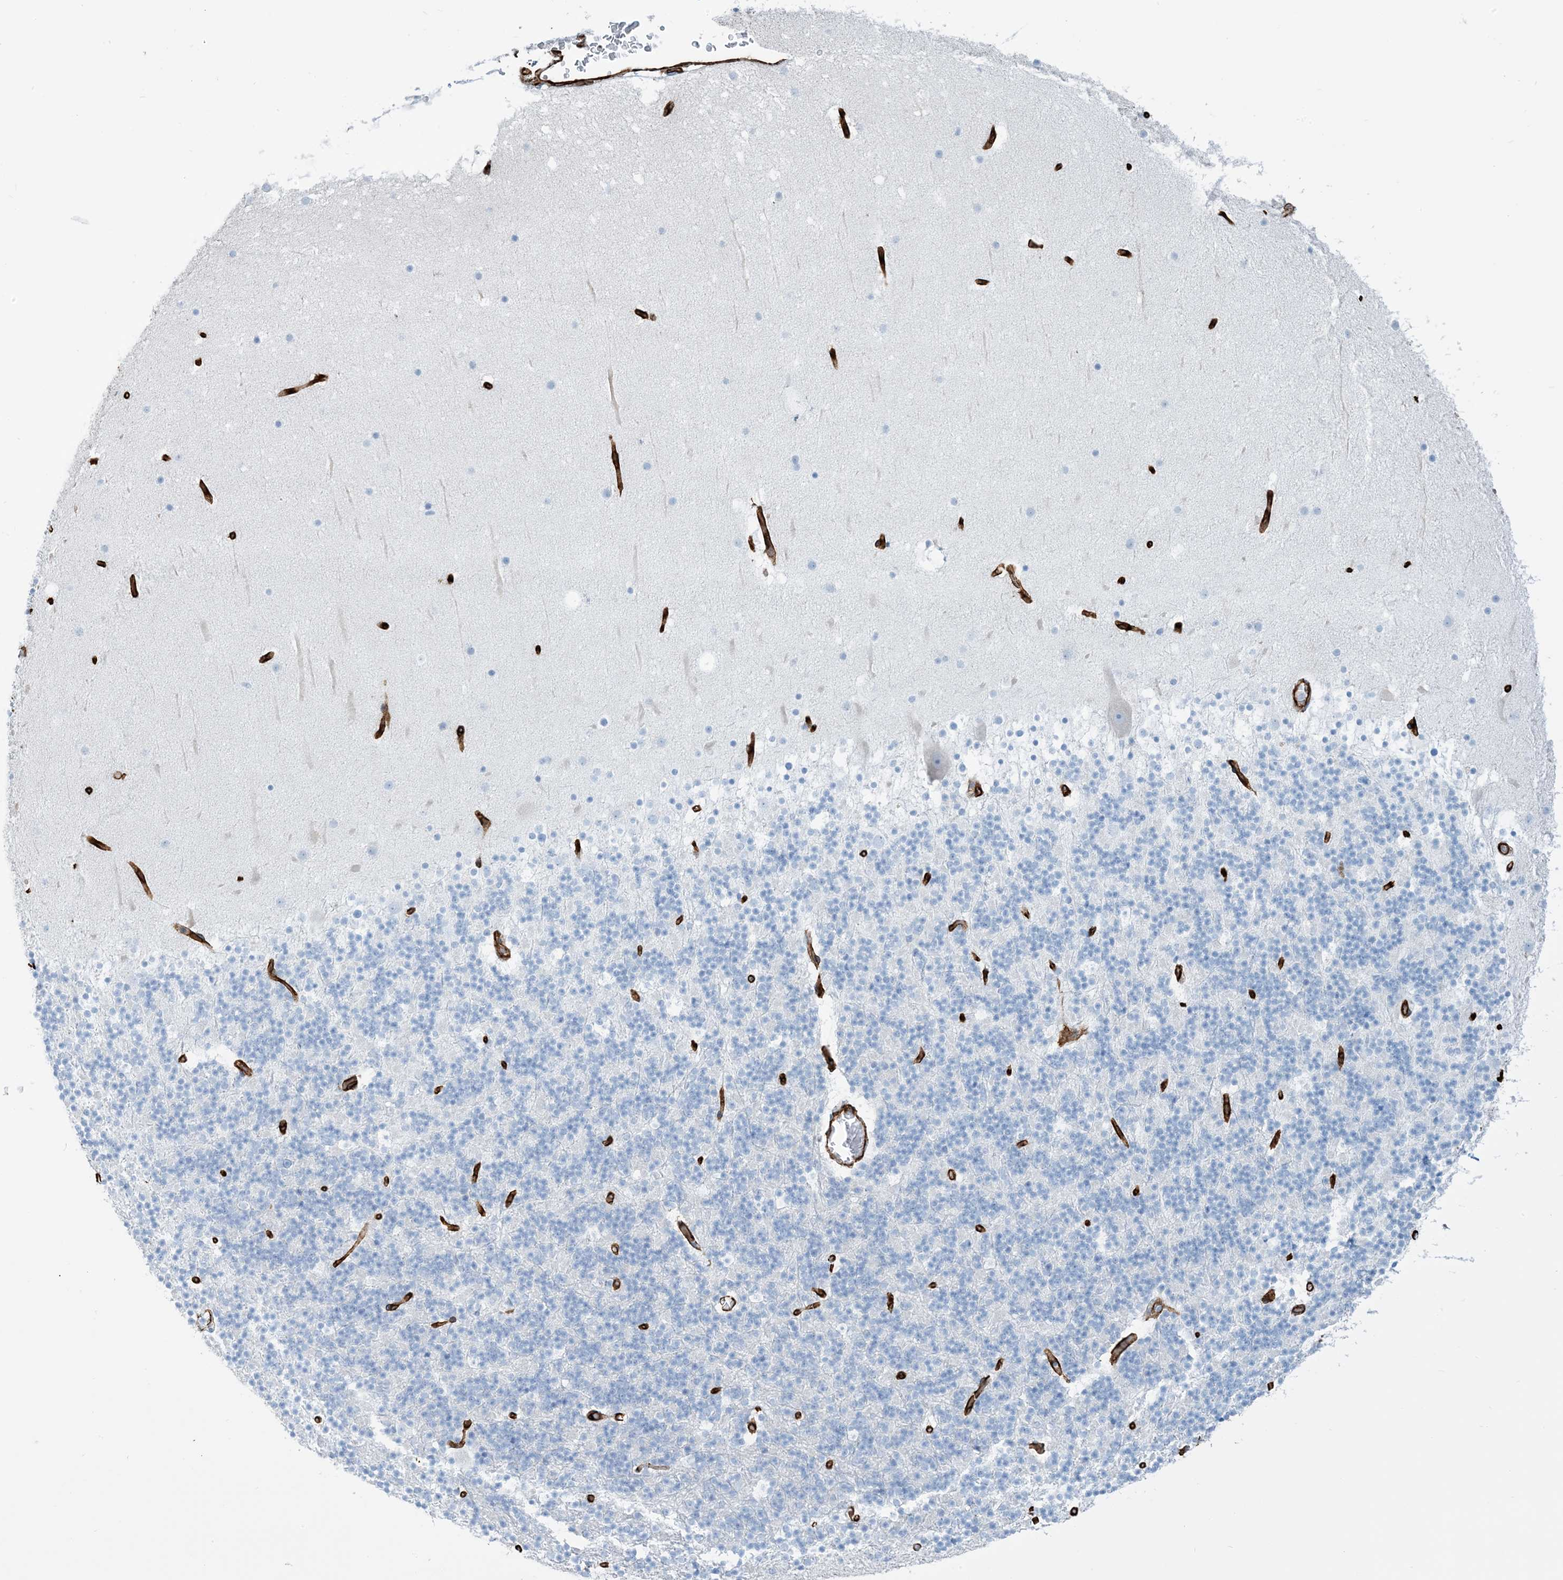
{"staining": {"intensity": "negative", "quantity": "none", "location": "none"}, "tissue": "cerebellum", "cell_type": "Cells in granular layer", "image_type": "normal", "snomed": [{"axis": "morphology", "description": "Normal tissue, NOS"}, {"axis": "topography", "description": "Cerebellum"}], "caption": "Cells in granular layer are negative for protein expression in benign human cerebellum.", "gene": "EPS8L3", "patient": {"sex": "male", "age": 57}}